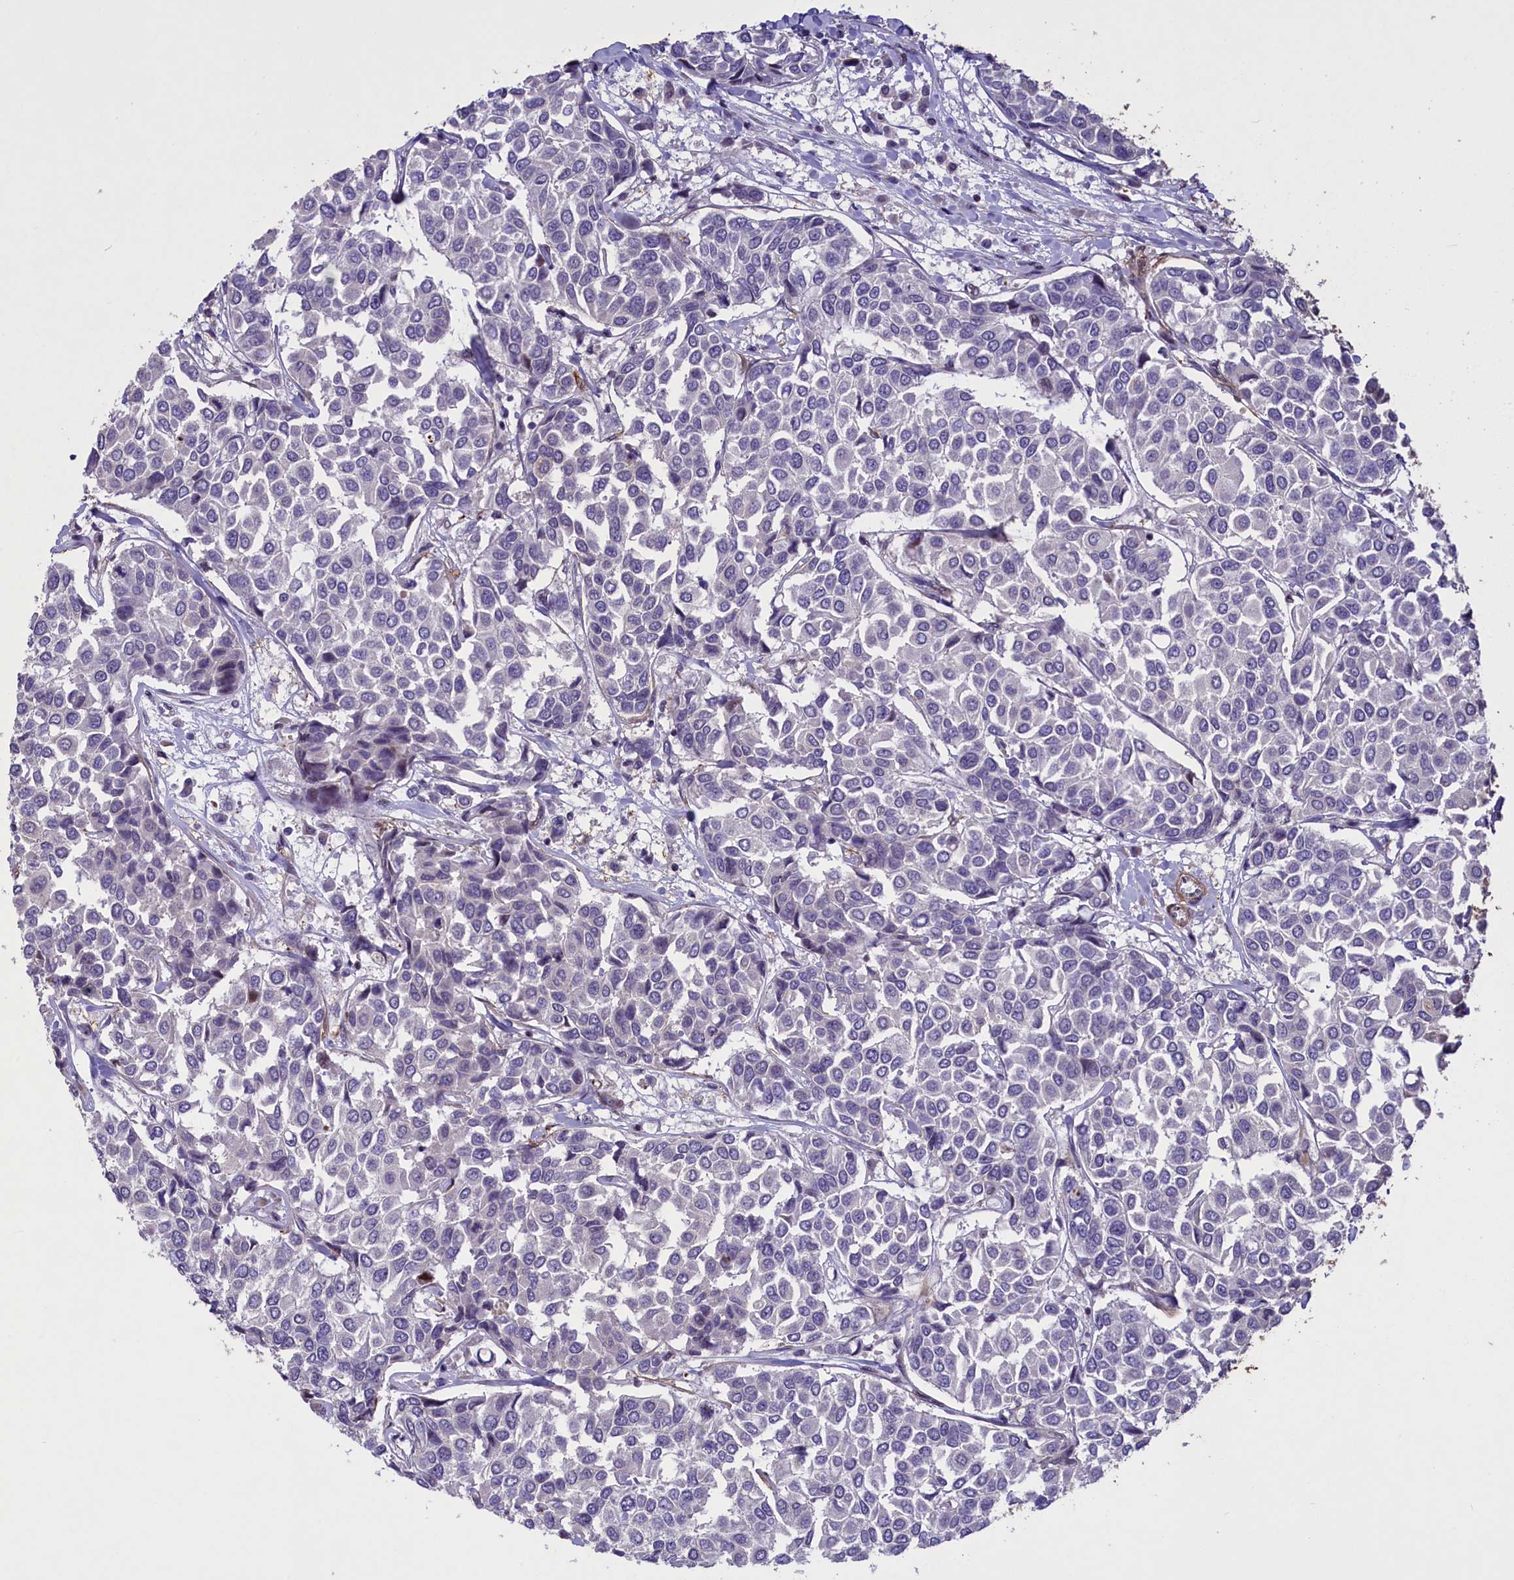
{"staining": {"intensity": "negative", "quantity": "none", "location": "none"}, "tissue": "breast cancer", "cell_type": "Tumor cells", "image_type": "cancer", "snomed": [{"axis": "morphology", "description": "Duct carcinoma"}, {"axis": "topography", "description": "Breast"}], "caption": "Invasive ductal carcinoma (breast) was stained to show a protein in brown. There is no significant positivity in tumor cells.", "gene": "MAN2C1", "patient": {"sex": "female", "age": 55}}